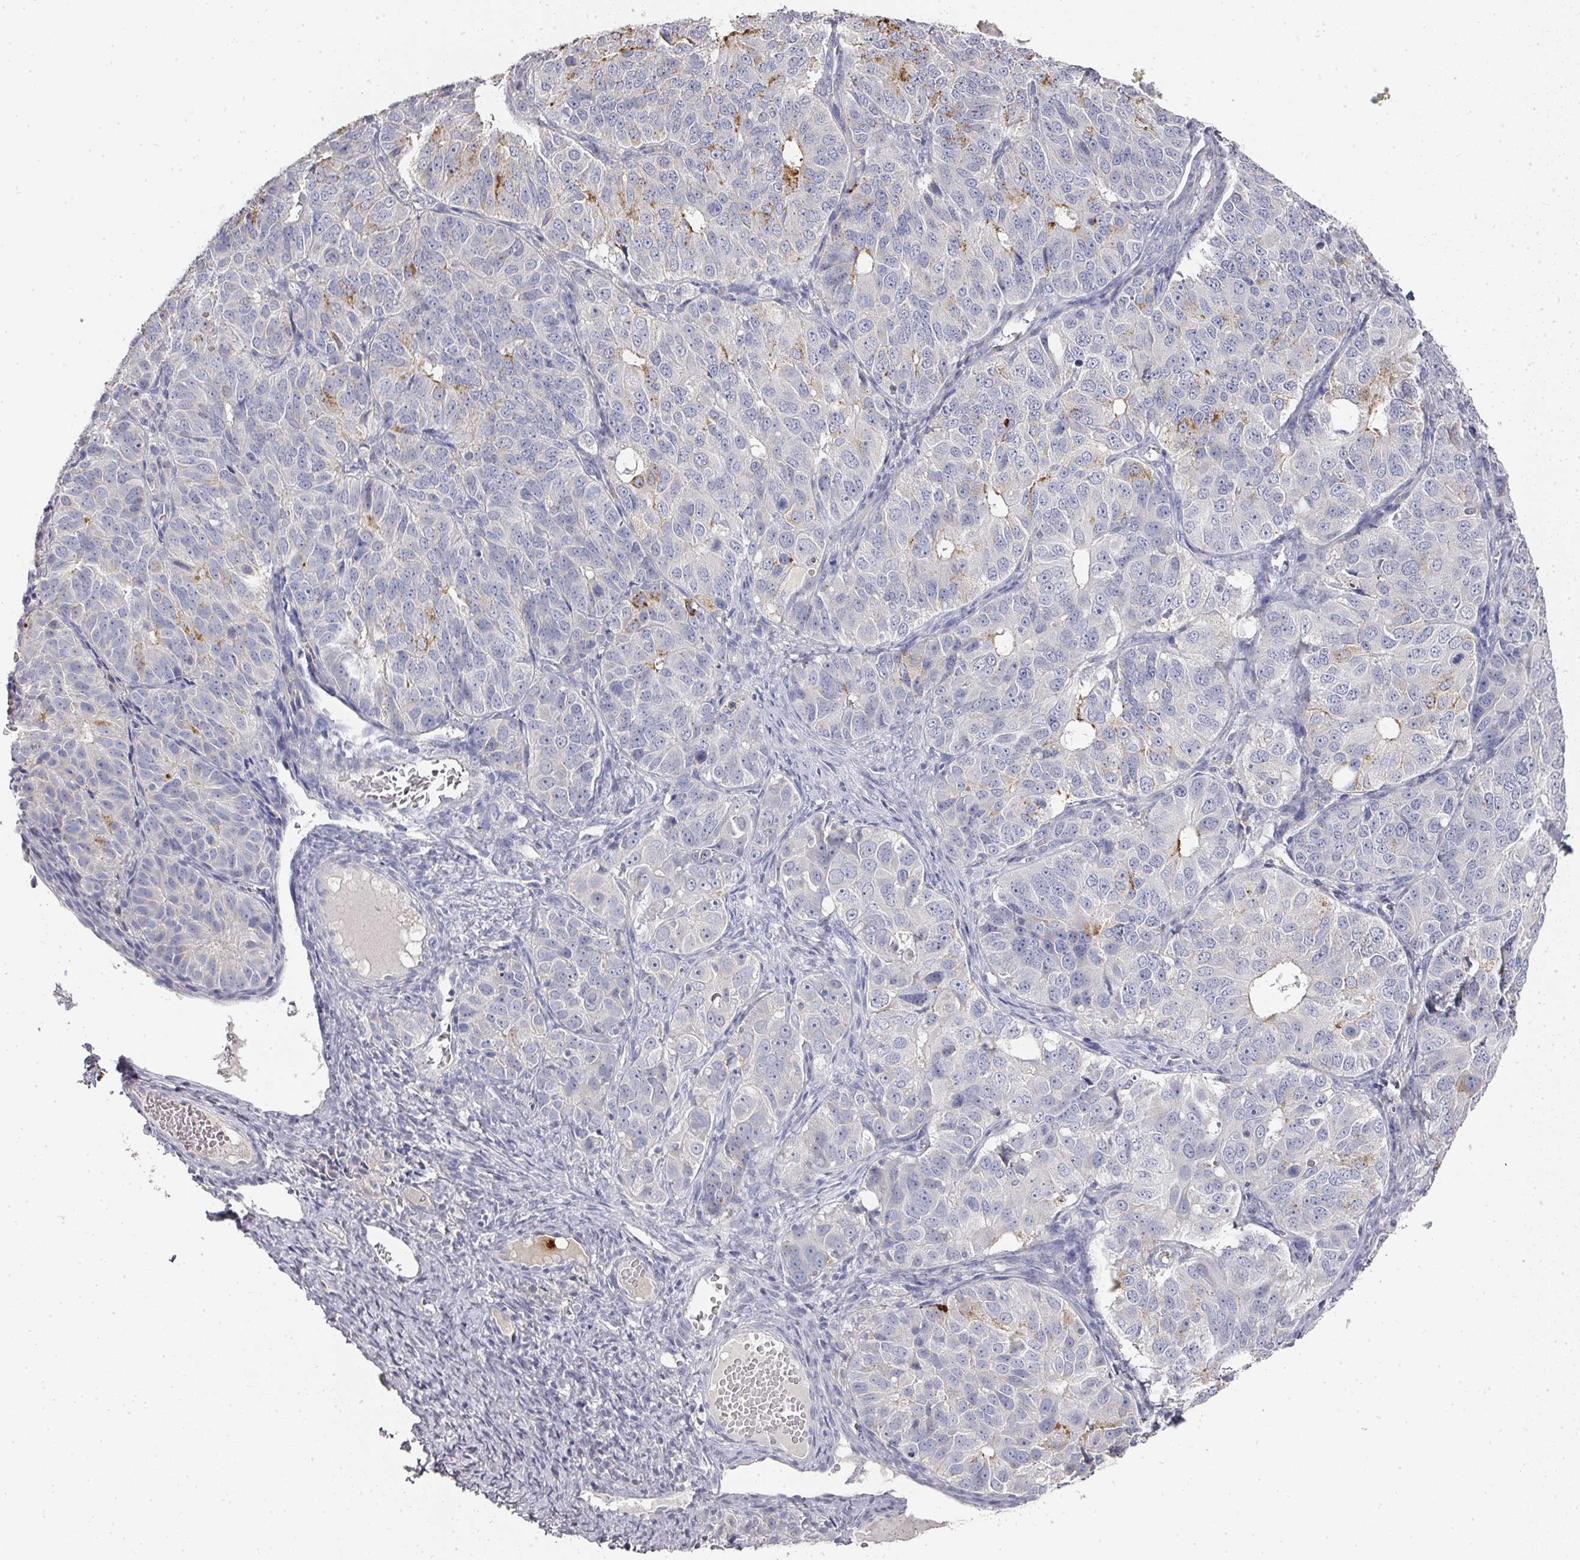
{"staining": {"intensity": "moderate", "quantity": "<25%", "location": "cytoplasmic/membranous"}, "tissue": "ovarian cancer", "cell_type": "Tumor cells", "image_type": "cancer", "snomed": [{"axis": "morphology", "description": "Carcinoma, endometroid"}, {"axis": "topography", "description": "Ovary"}], "caption": "Protein staining by immunohistochemistry displays moderate cytoplasmic/membranous positivity in about <25% of tumor cells in ovarian cancer.", "gene": "CAMP", "patient": {"sex": "female", "age": 51}}